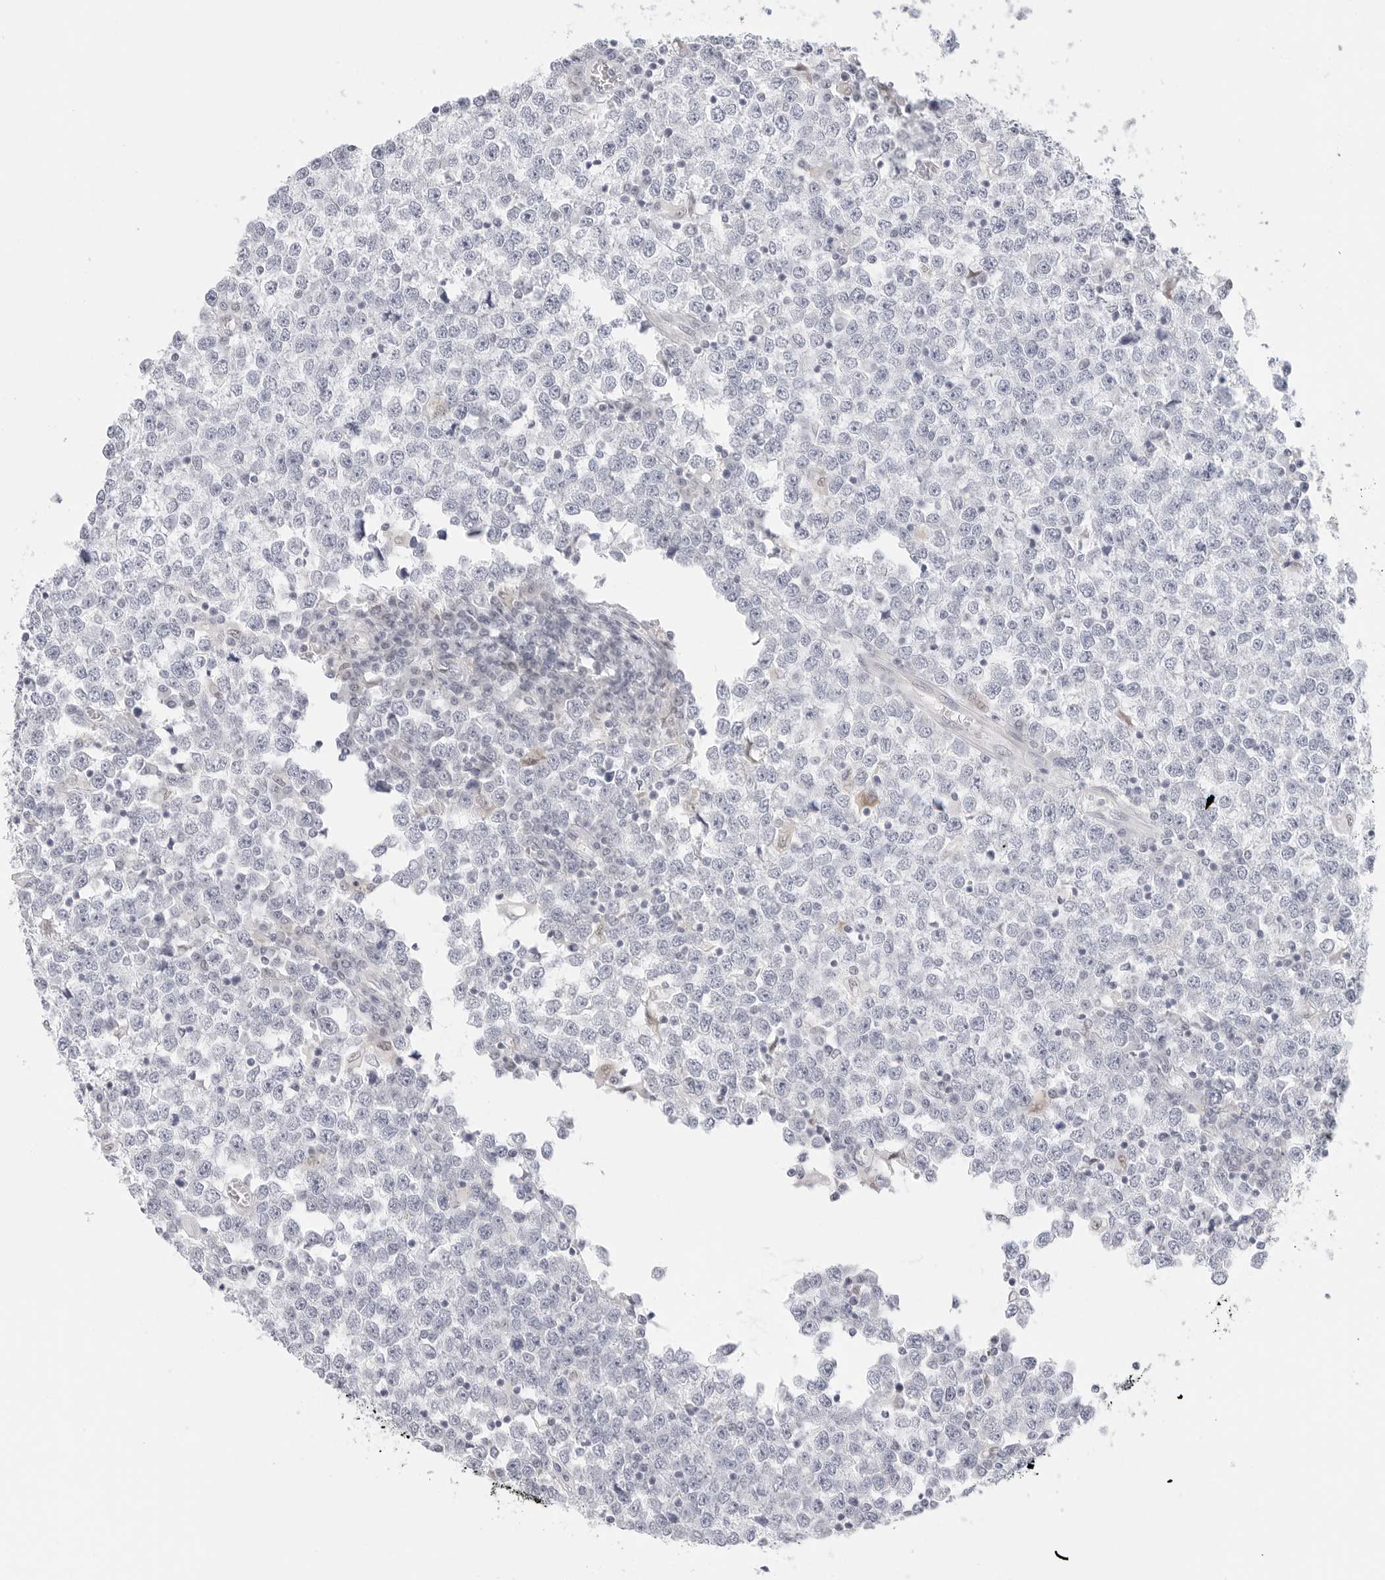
{"staining": {"intensity": "negative", "quantity": "none", "location": "none"}, "tissue": "testis cancer", "cell_type": "Tumor cells", "image_type": "cancer", "snomed": [{"axis": "morphology", "description": "Seminoma, NOS"}, {"axis": "topography", "description": "Testis"}], "caption": "Protein analysis of testis cancer (seminoma) reveals no significant positivity in tumor cells.", "gene": "HMGCS2", "patient": {"sex": "male", "age": 65}}